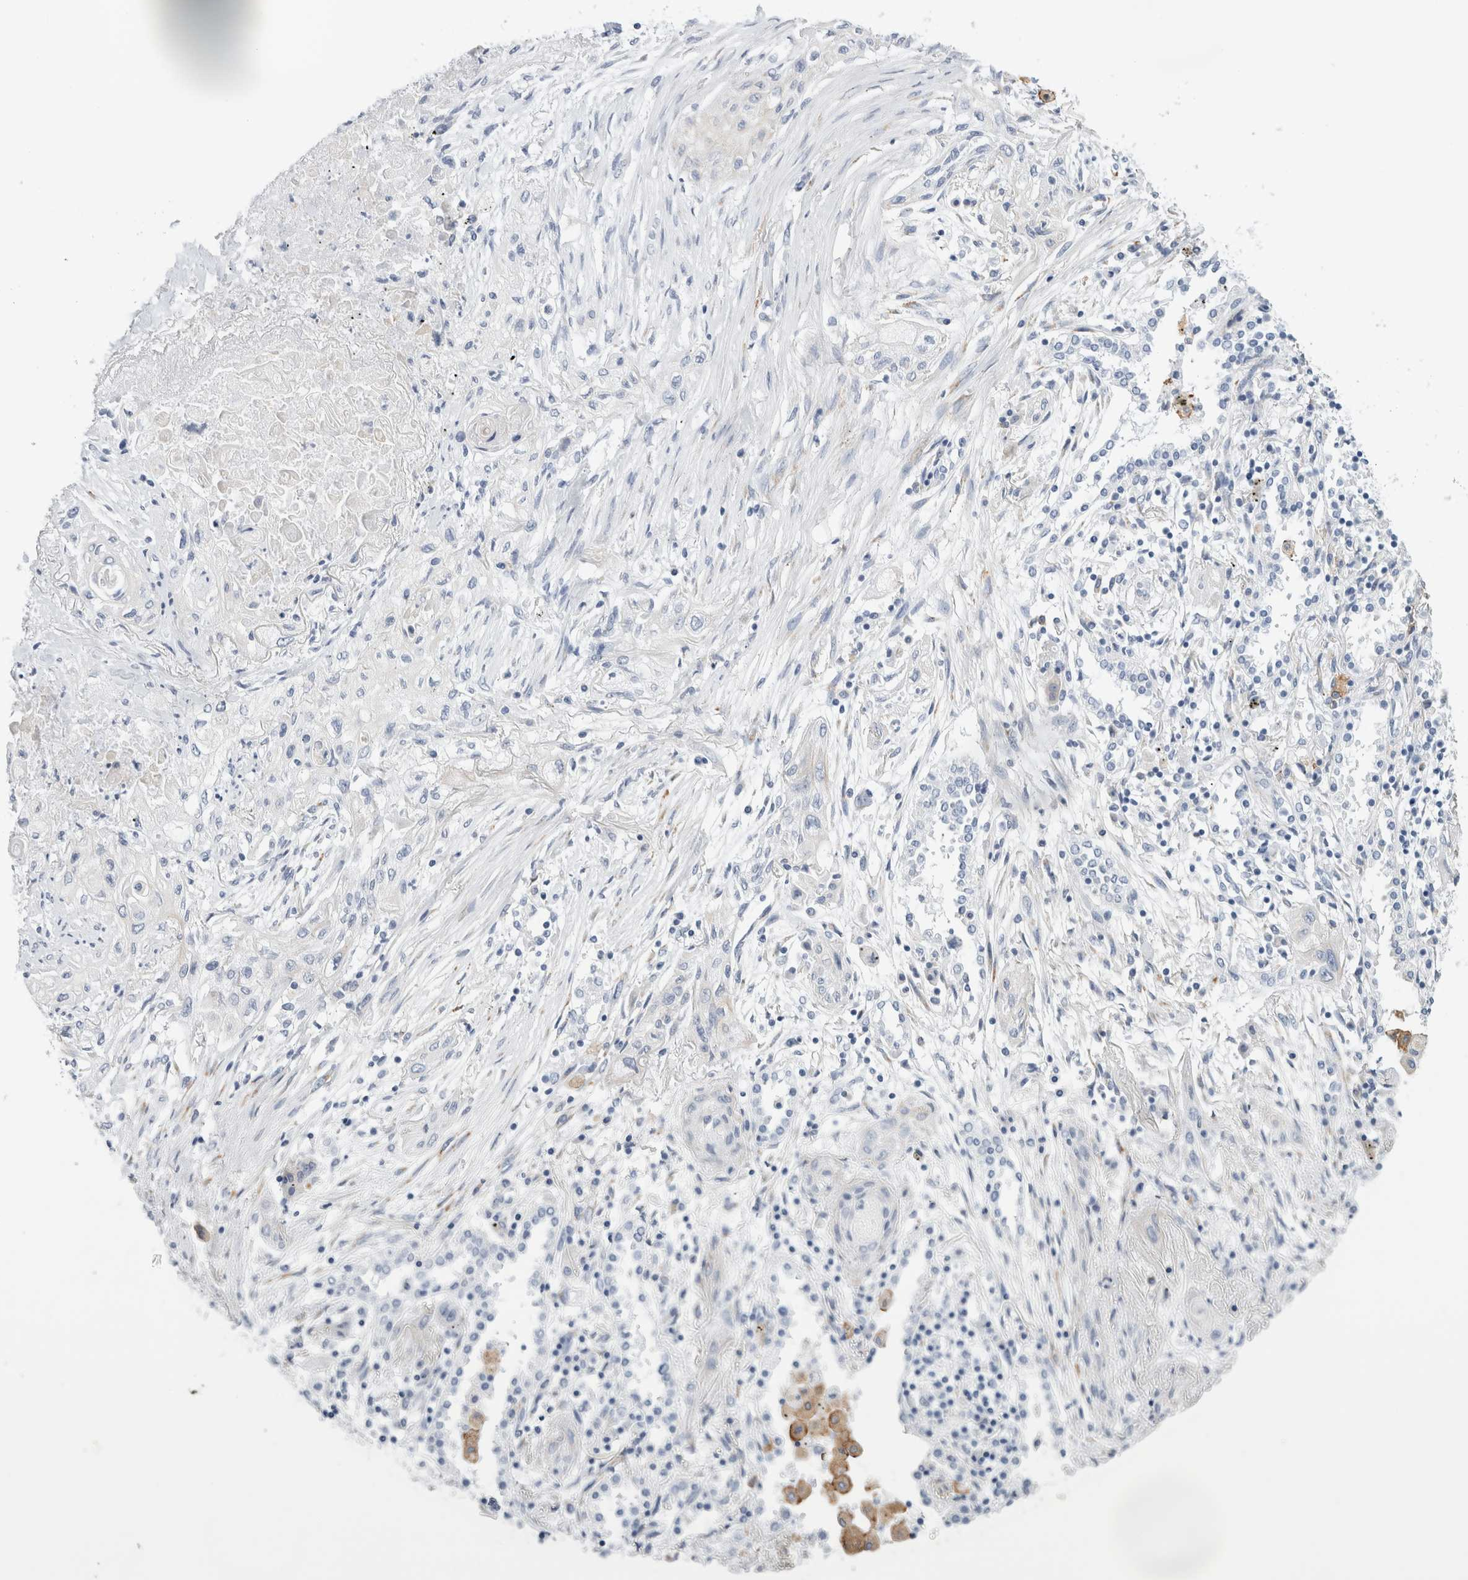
{"staining": {"intensity": "negative", "quantity": "none", "location": "none"}, "tissue": "lung cancer", "cell_type": "Tumor cells", "image_type": "cancer", "snomed": [{"axis": "morphology", "description": "Squamous cell carcinoma, NOS"}, {"axis": "topography", "description": "Lung"}], "caption": "The histopathology image displays no staining of tumor cells in lung cancer (squamous cell carcinoma).", "gene": "MUC15", "patient": {"sex": "female", "age": 47}}